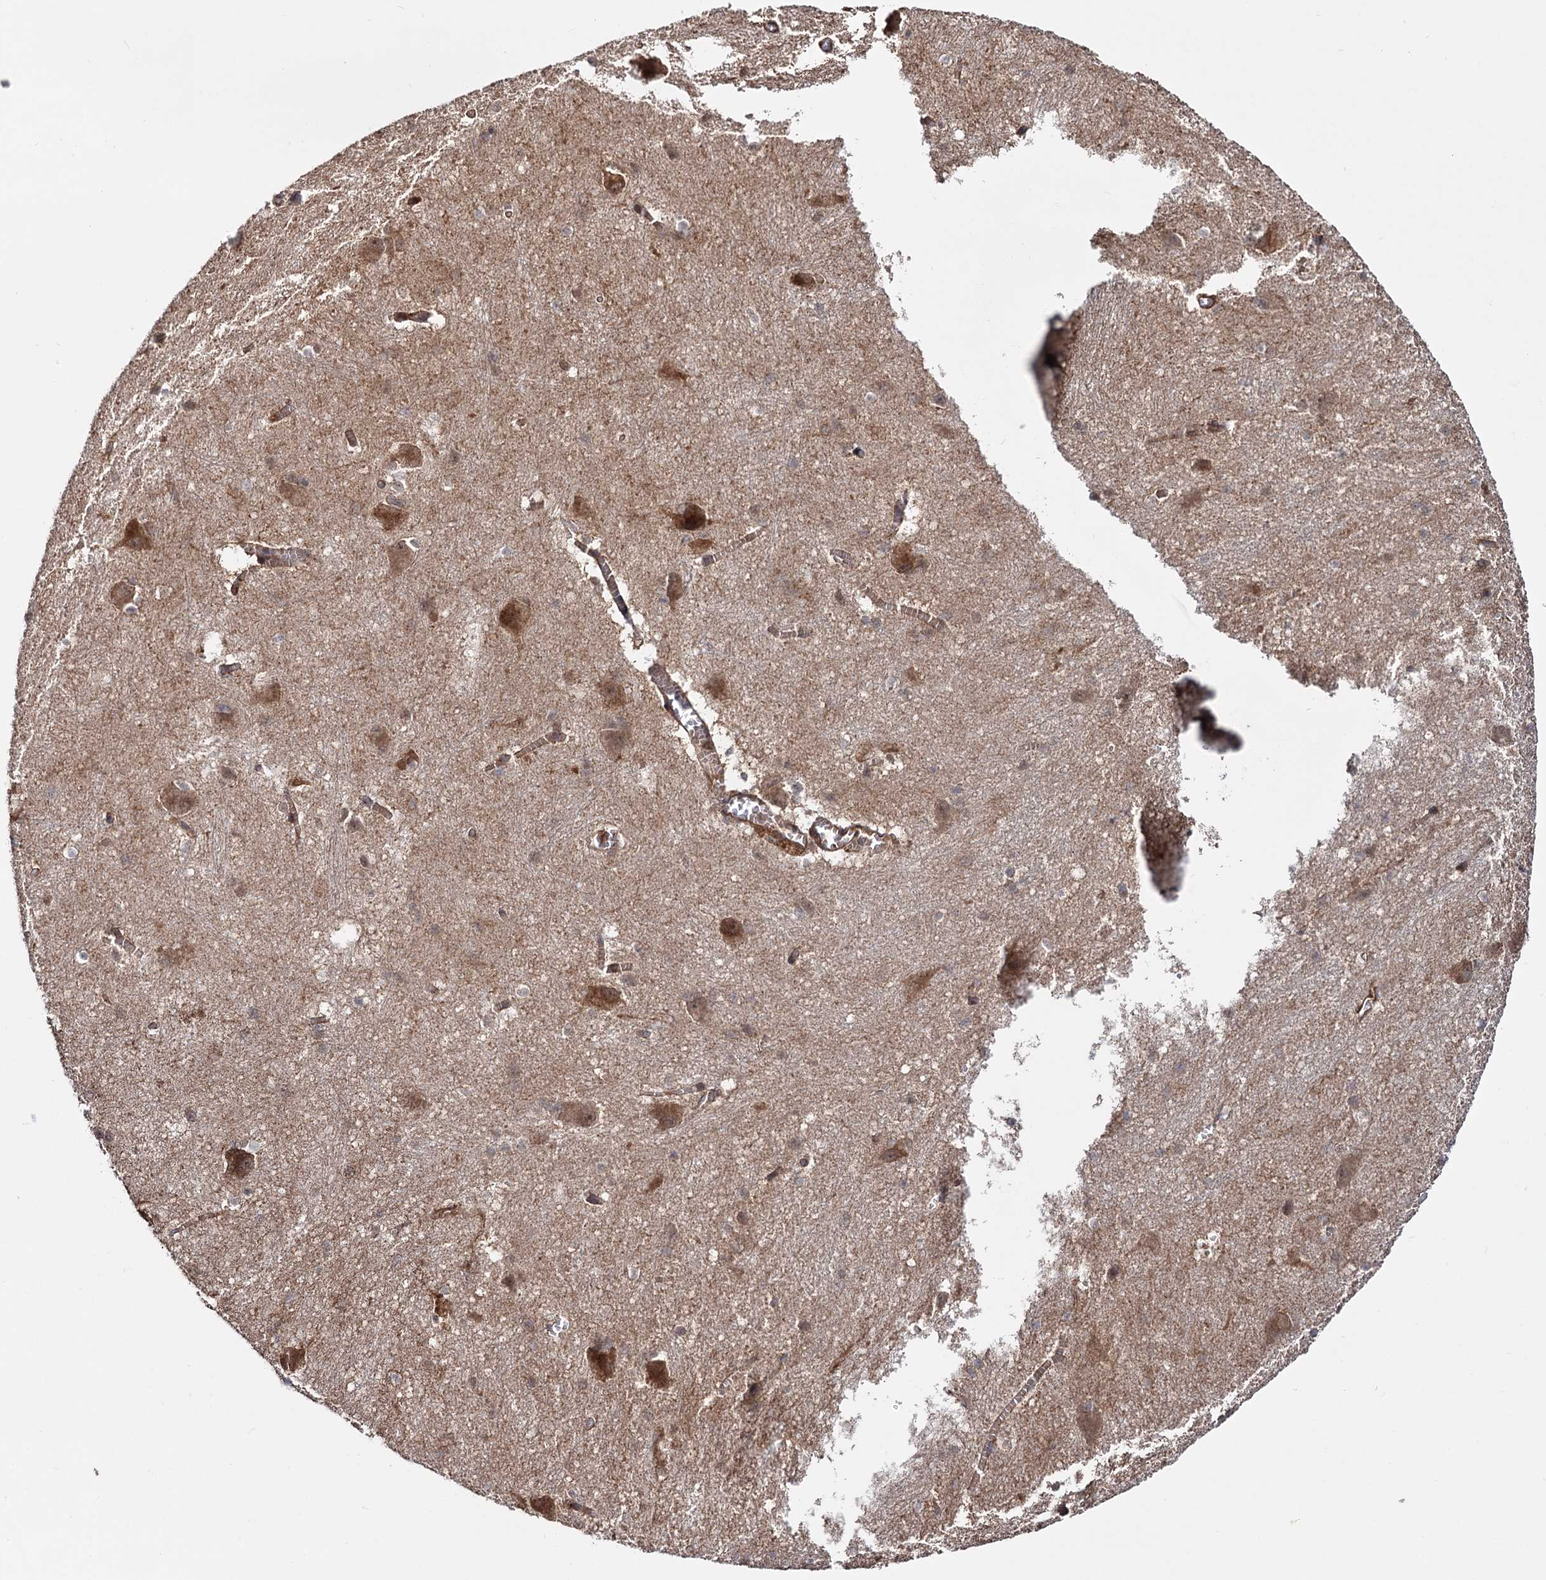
{"staining": {"intensity": "moderate", "quantity": "<25%", "location": "nuclear"}, "tissue": "caudate", "cell_type": "Glial cells", "image_type": "normal", "snomed": [{"axis": "morphology", "description": "Normal tissue, NOS"}, {"axis": "topography", "description": "Lateral ventricle wall"}], "caption": "Protein analysis of benign caudate reveals moderate nuclear staining in approximately <25% of glial cells. Immunohistochemistry (ihc) stains the protein of interest in brown and the nuclei are stained blue.", "gene": "ATP8B4", "patient": {"sex": "male", "age": 37}}